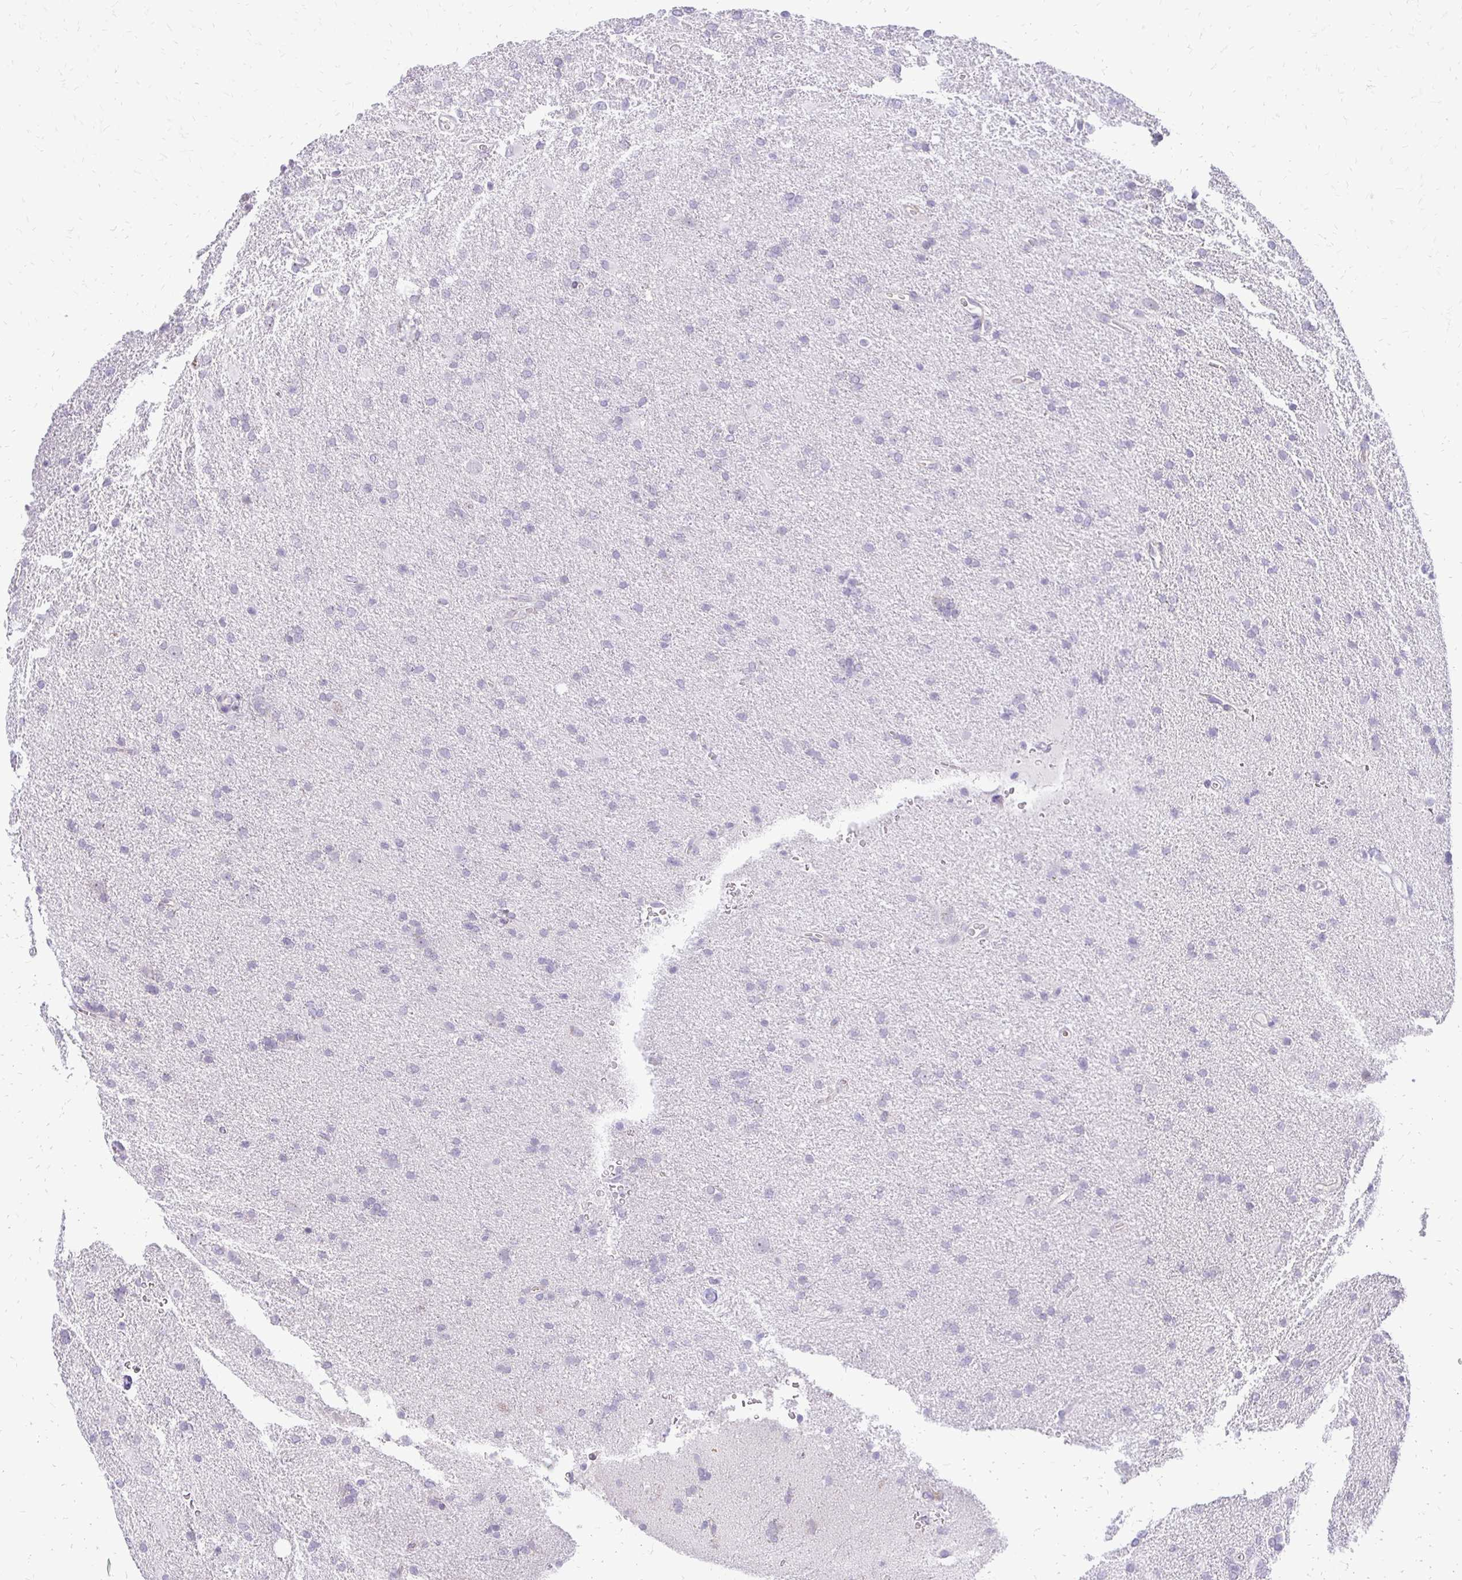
{"staining": {"intensity": "negative", "quantity": "none", "location": "none"}, "tissue": "glioma", "cell_type": "Tumor cells", "image_type": "cancer", "snomed": [{"axis": "morphology", "description": "Glioma, malignant, Low grade"}, {"axis": "topography", "description": "Brain"}], "caption": "Tumor cells are negative for protein expression in human glioma.", "gene": "EPYC", "patient": {"sex": "male", "age": 66}}